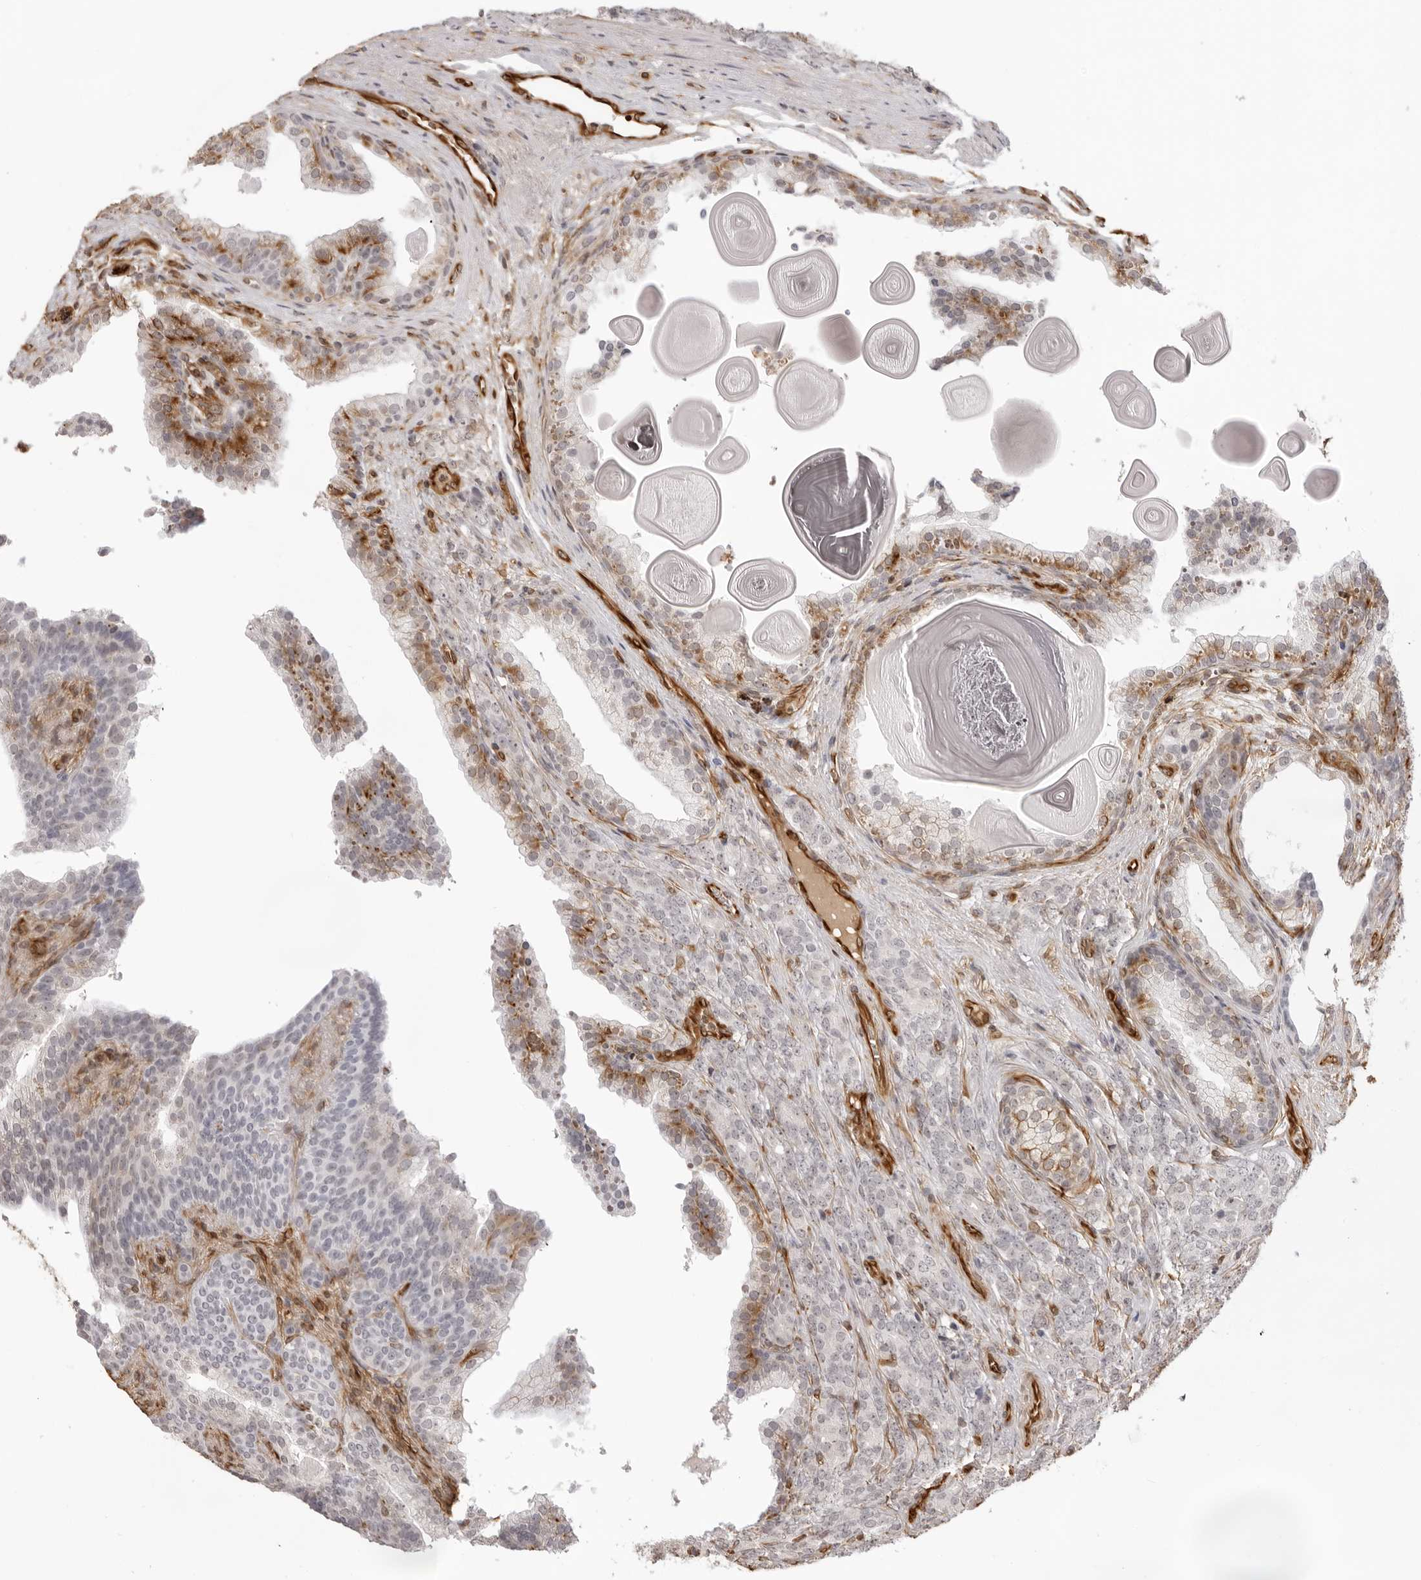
{"staining": {"intensity": "negative", "quantity": "none", "location": "none"}, "tissue": "prostate cancer", "cell_type": "Tumor cells", "image_type": "cancer", "snomed": [{"axis": "morphology", "description": "Adenocarcinoma, High grade"}, {"axis": "topography", "description": "Prostate"}], "caption": "Prostate cancer (adenocarcinoma (high-grade)) stained for a protein using immunohistochemistry shows no expression tumor cells.", "gene": "DYNLT5", "patient": {"sex": "male", "age": 62}}